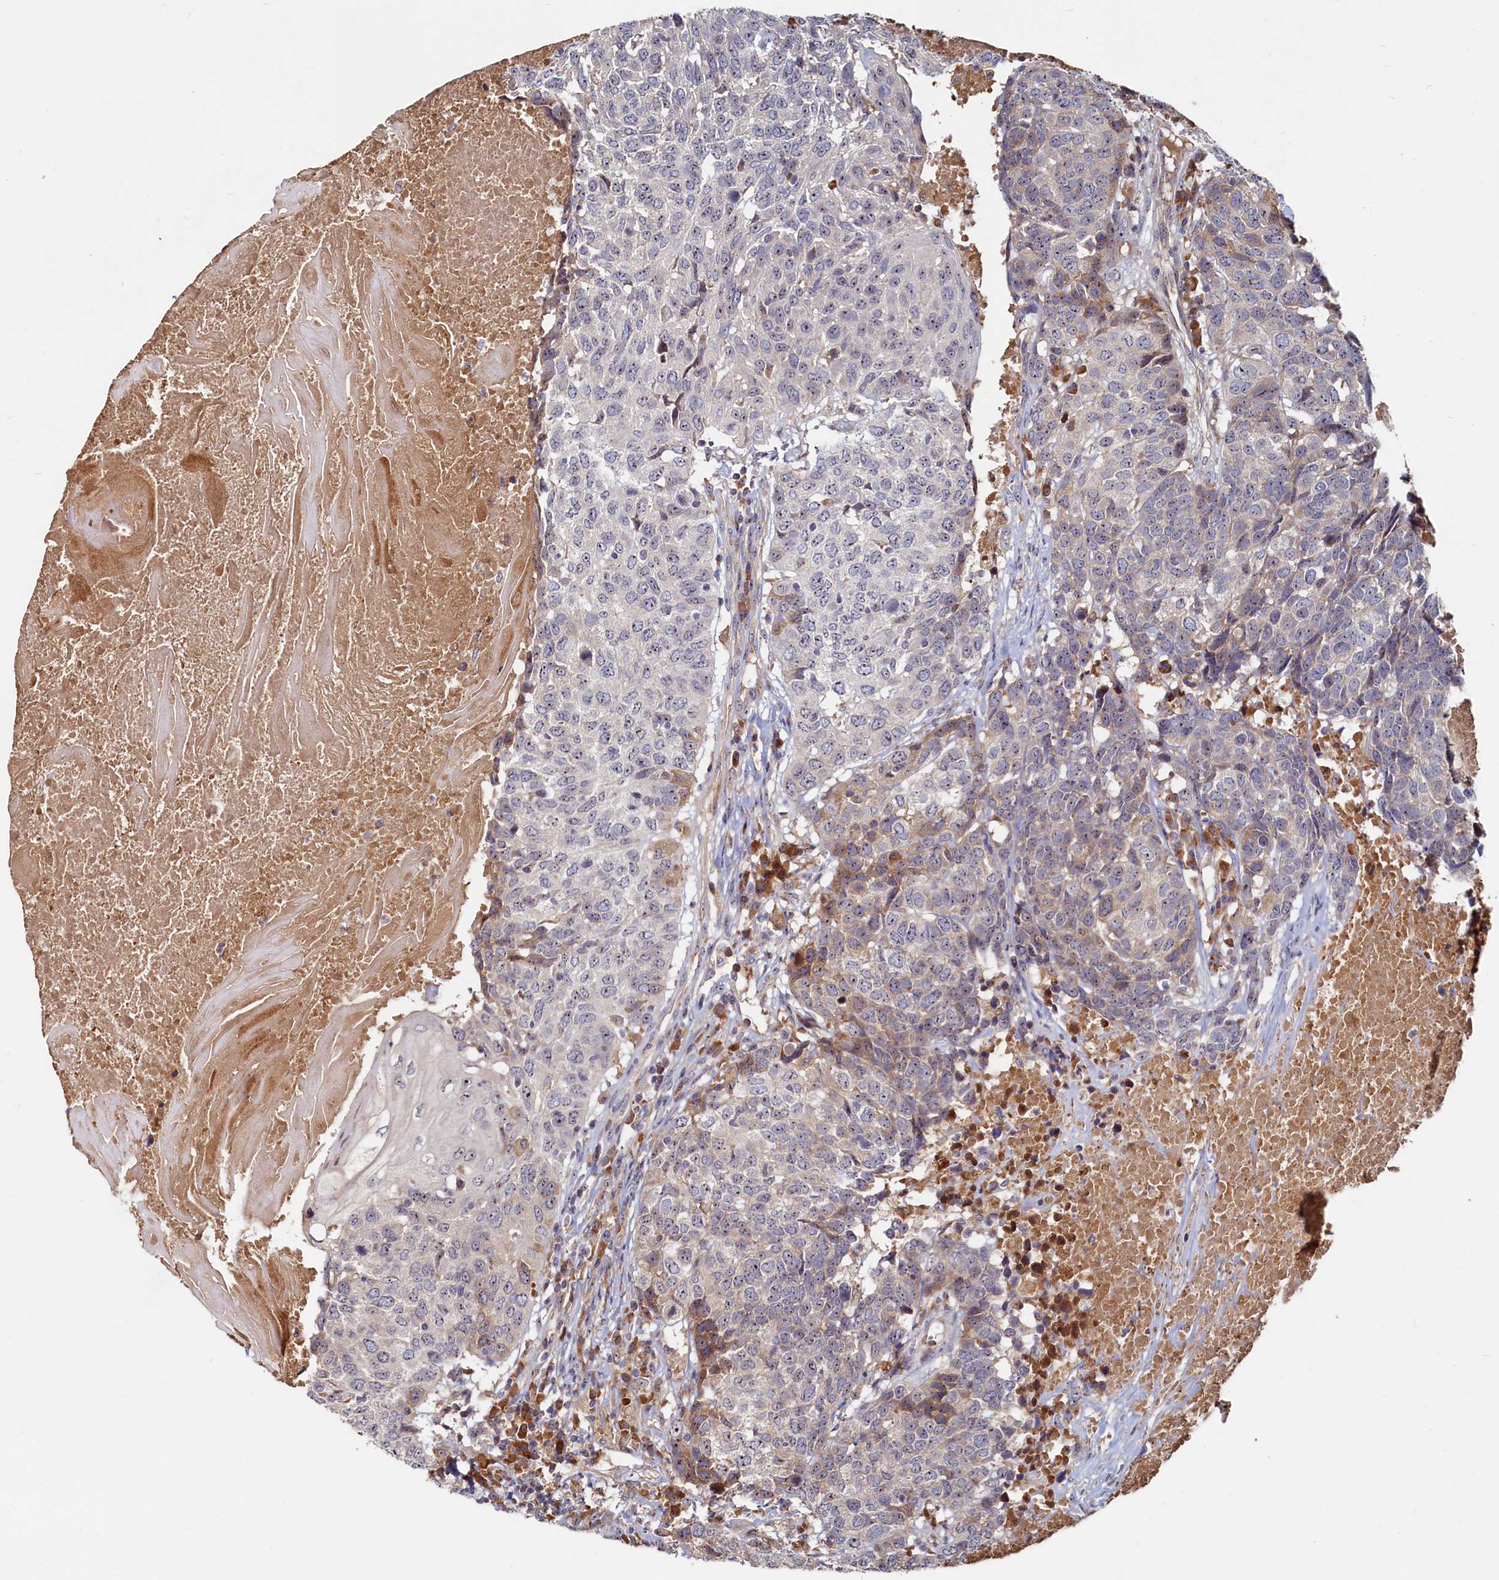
{"staining": {"intensity": "weak", "quantity": "<25%", "location": "nuclear"}, "tissue": "head and neck cancer", "cell_type": "Tumor cells", "image_type": "cancer", "snomed": [{"axis": "morphology", "description": "Squamous cell carcinoma, NOS"}, {"axis": "topography", "description": "Head-Neck"}], "caption": "An image of head and neck squamous cell carcinoma stained for a protein exhibits no brown staining in tumor cells.", "gene": "RGS7BP", "patient": {"sex": "male", "age": 66}}